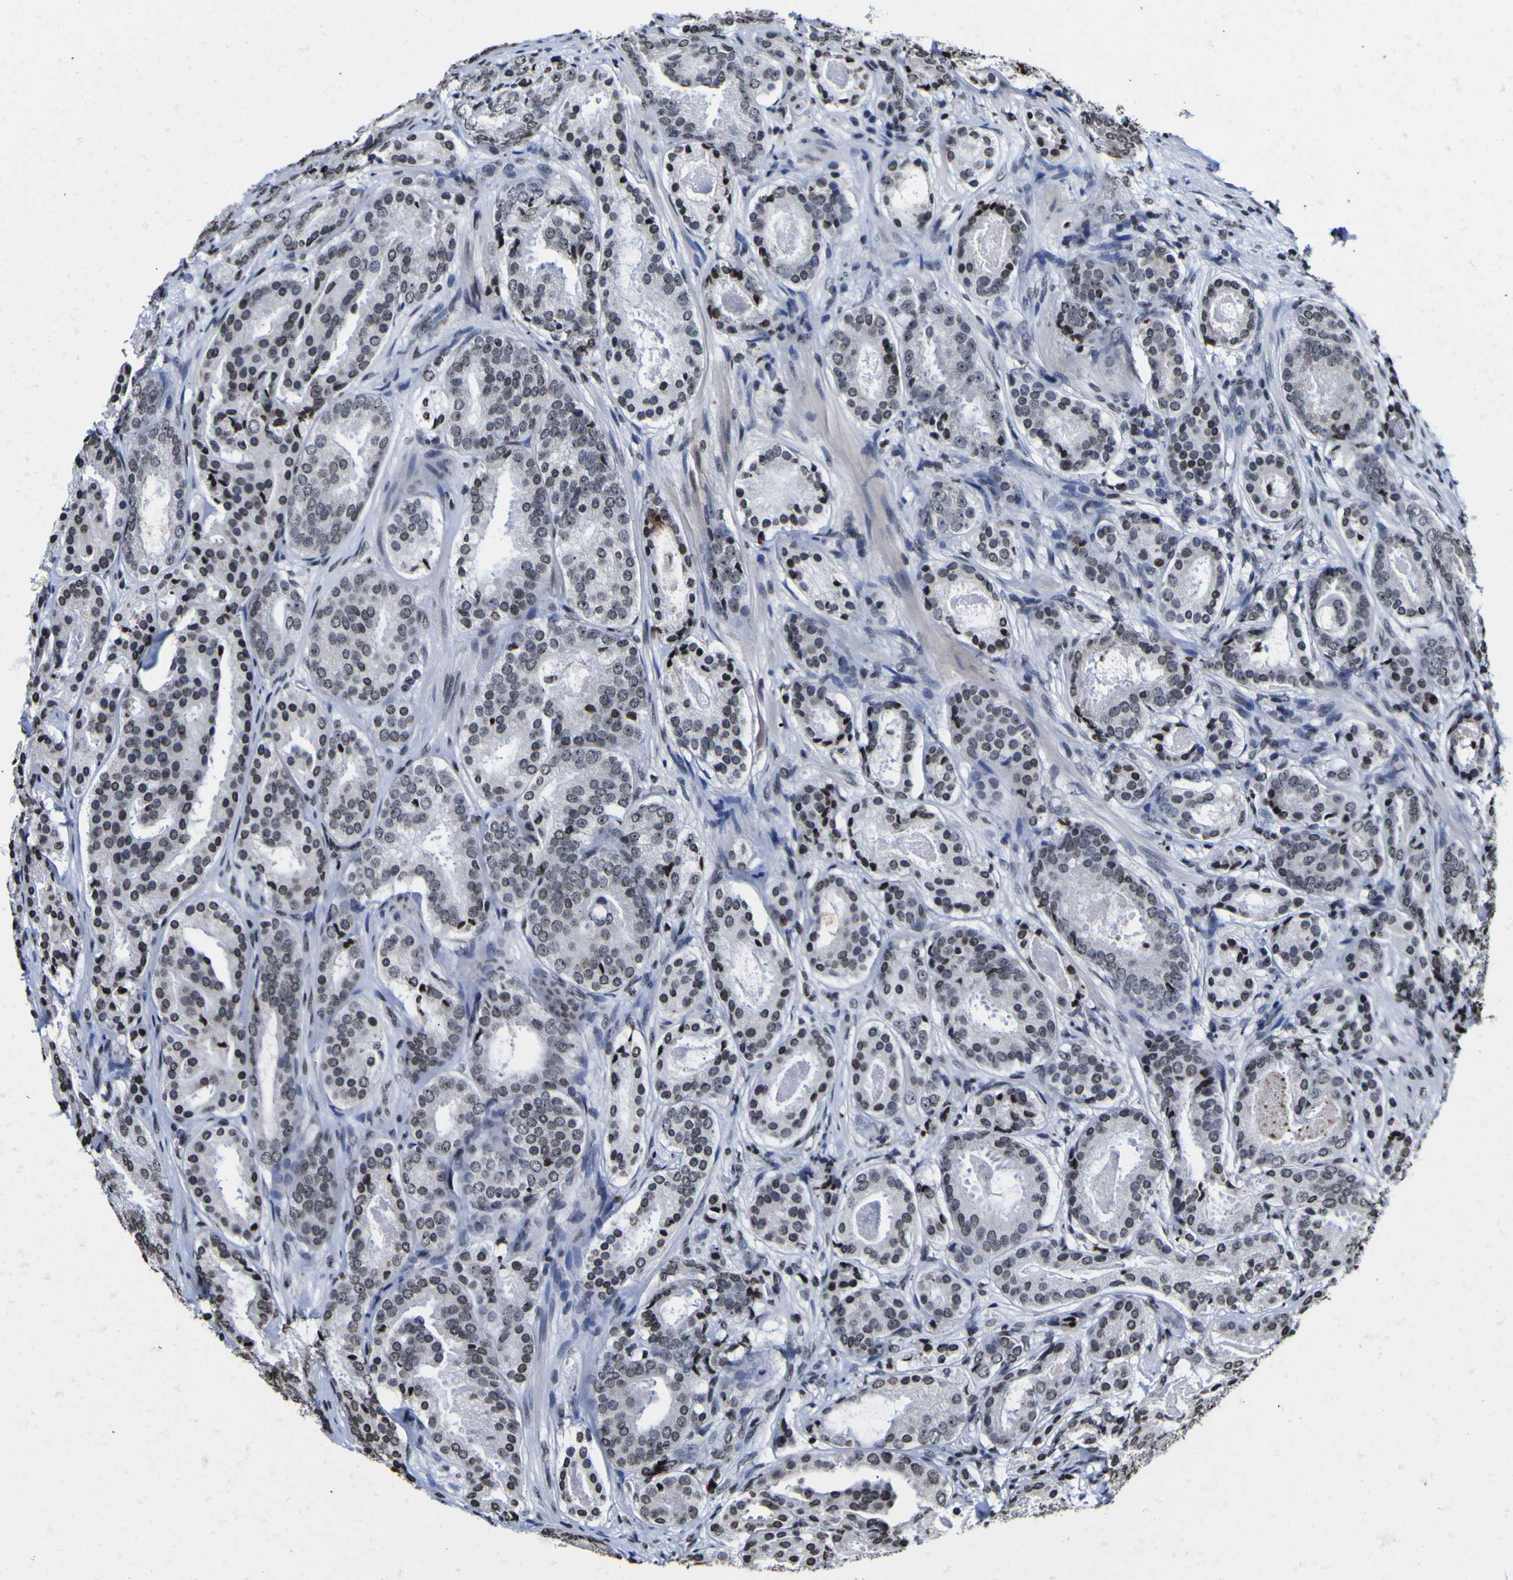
{"staining": {"intensity": "strong", "quantity": "<25%", "location": "nuclear"}, "tissue": "prostate cancer", "cell_type": "Tumor cells", "image_type": "cancer", "snomed": [{"axis": "morphology", "description": "Adenocarcinoma, Low grade"}, {"axis": "topography", "description": "Prostate"}], "caption": "Brown immunohistochemical staining in human prostate cancer demonstrates strong nuclear positivity in approximately <25% of tumor cells.", "gene": "PIAS1", "patient": {"sex": "male", "age": 69}}